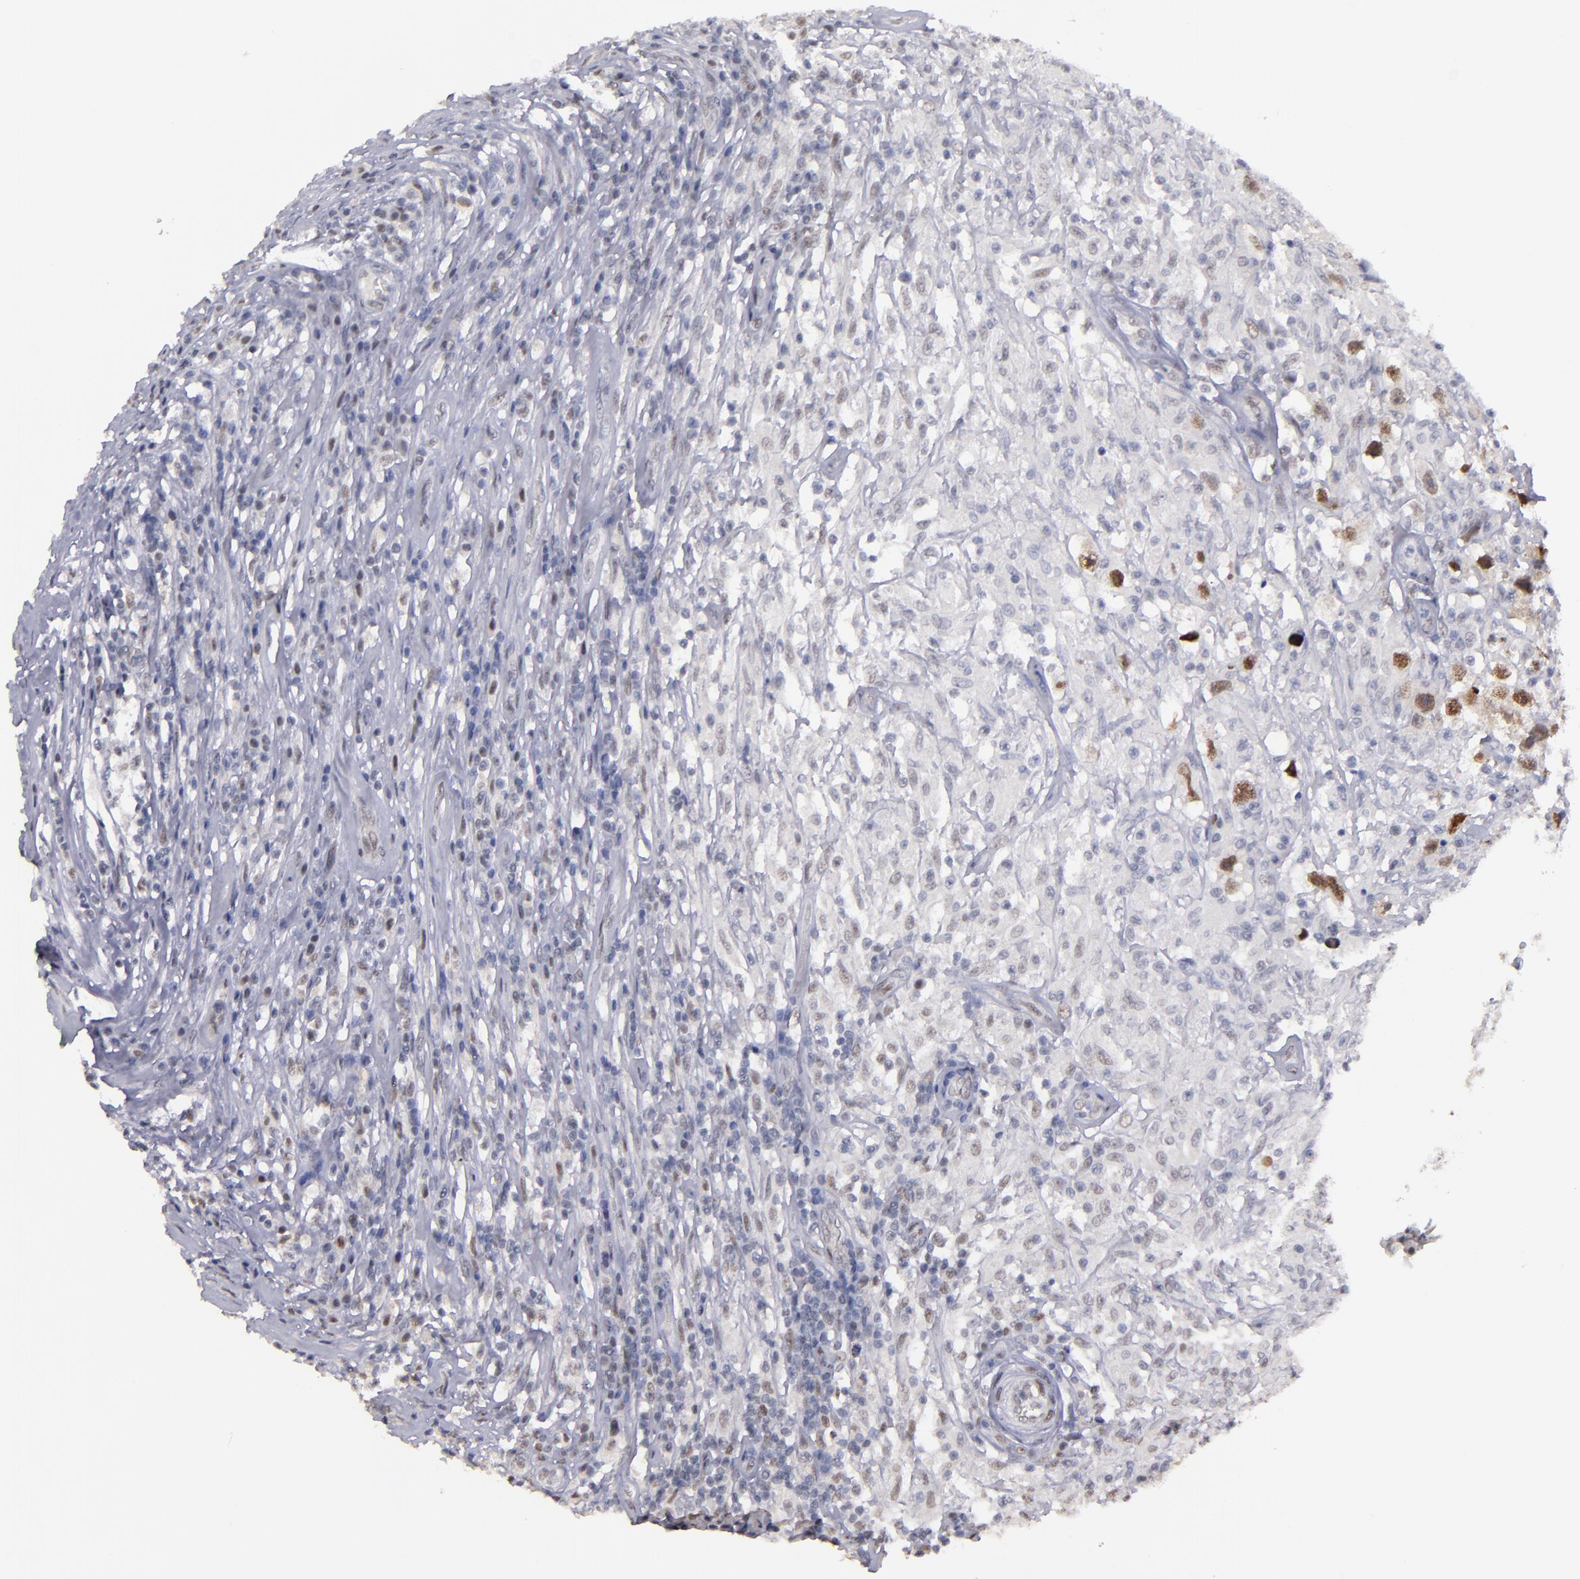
{"staining": {"intensity": "strong", "quantity": "25%-75%", "location": "nuclear"}, "tissue": "testis cancer", "cell_type": "Tumor cells", "image_type": "cancer", "snomed": [{"axis": "morphology", "description": "Seminoma, NOS"}, {"axis": "topography", "description": "Testis"}], "caption": "Brown immunohistochemical staining in seminoma (testis) exhibits strong nuclear staining in about 25%-75% of tumor cells. Ihc stains the protein in brown and the nuclei are stained blue.", "gene": "OTUB2", "patient": {"sex": "male", "age": 34}}